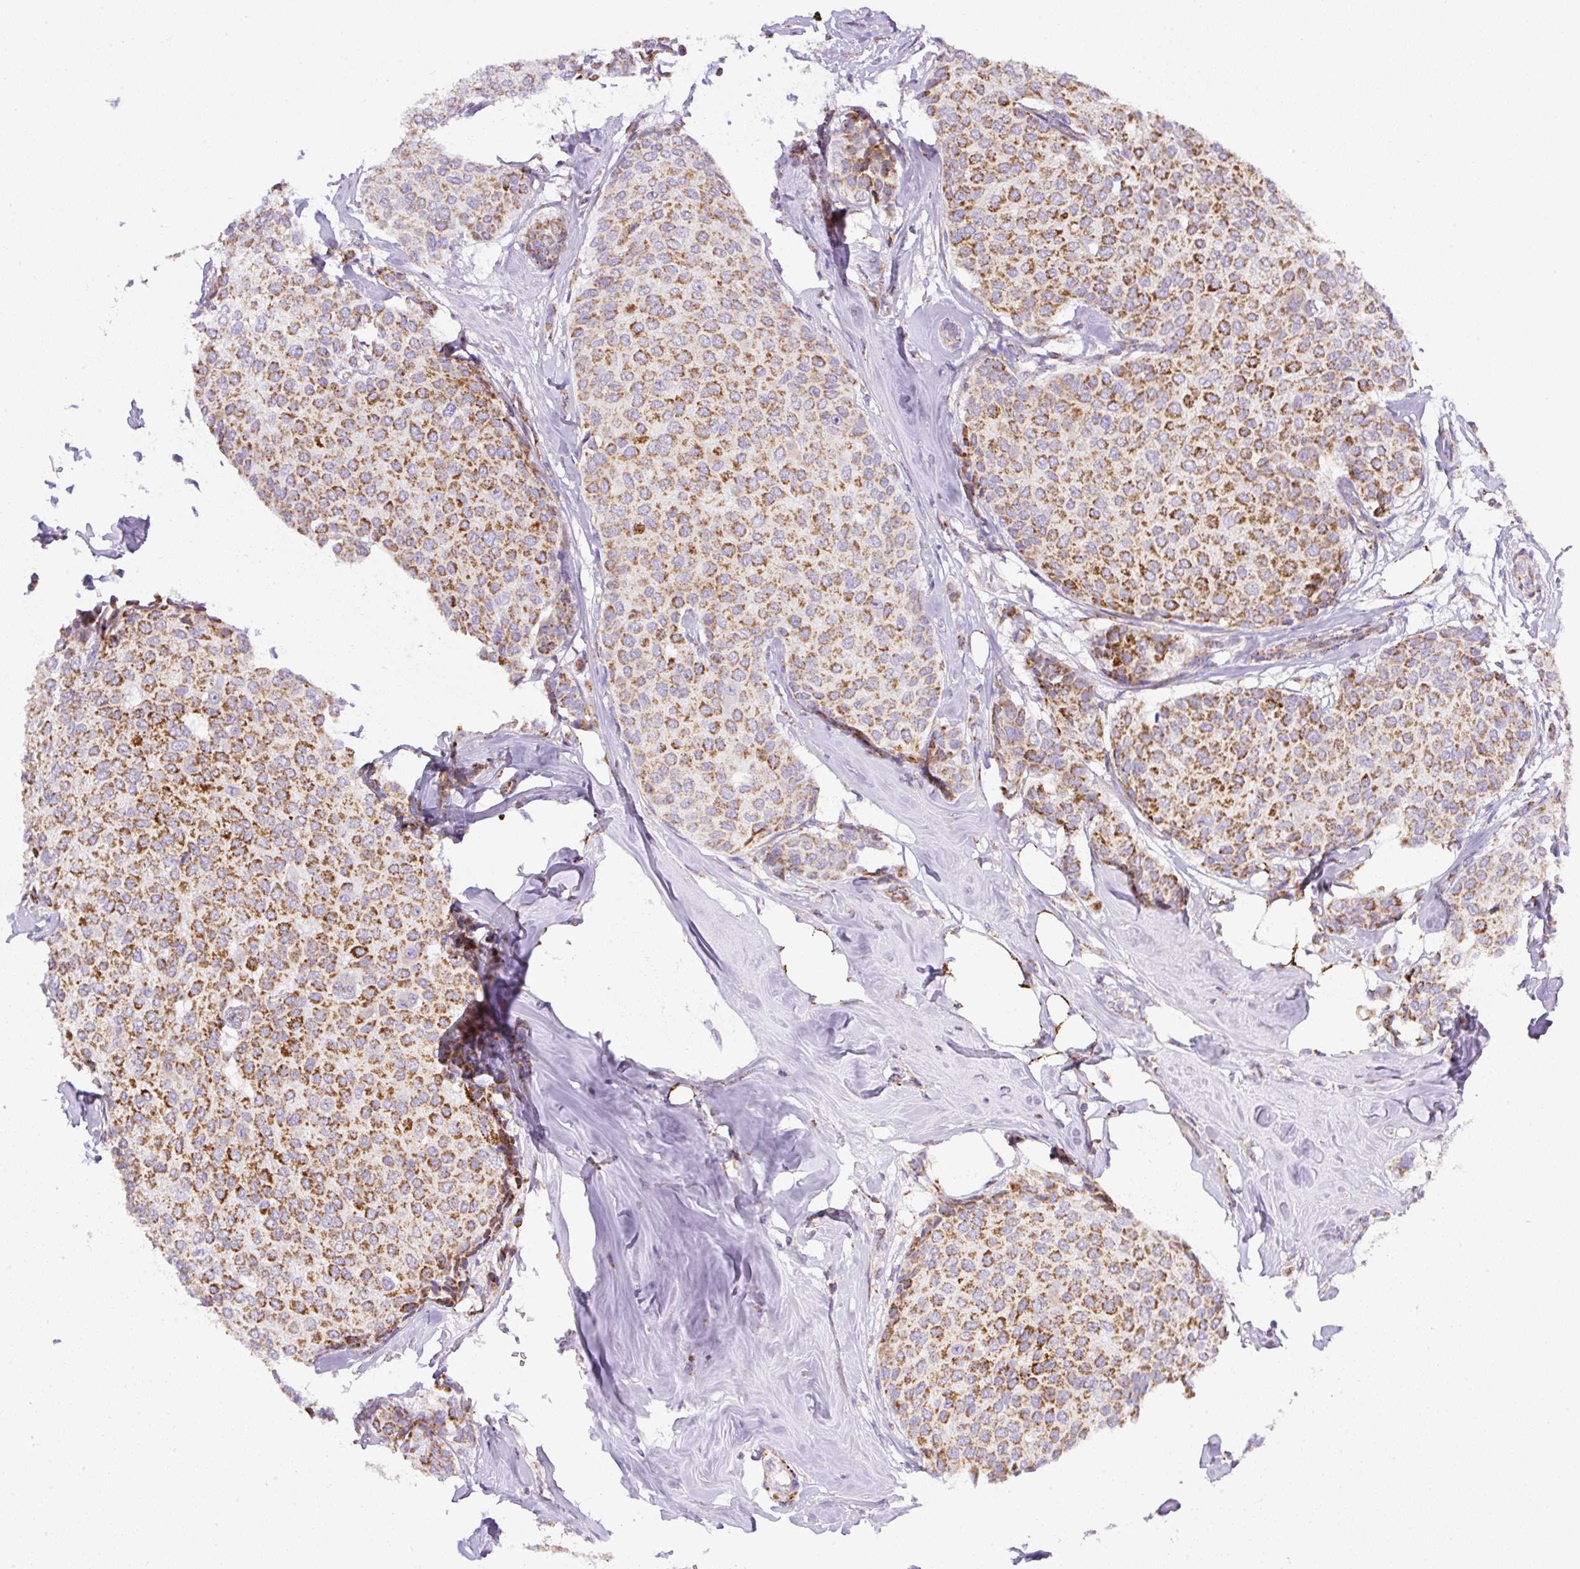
{"staining": {"intensity": "moderate", "quantity": ">75%", "location": "cytoplasmic/membranous"}, "tissue": "breast cancer", "cell_type": "Tumor cells", "image_type": "cancer", "snomed": [{"axis": "morphology", "description": "Duct carcinoma"}, {"axis": "topography", "description": "Breast"}], "caption": "Immunohistochemistry staining of breast intraductal carcinoma, which reveals medium levels of moderate cytoplasmic/membranous expression in about >75% of tumor cells indicating moderate cytoplasmic/membranous protein positivity. The staining was performed using DAB (brown) for protein detection and nuclei were counterstained in hematoxylin (blue).", "gene": "NF1", "patient": {"sex": "female", "age": 47}}